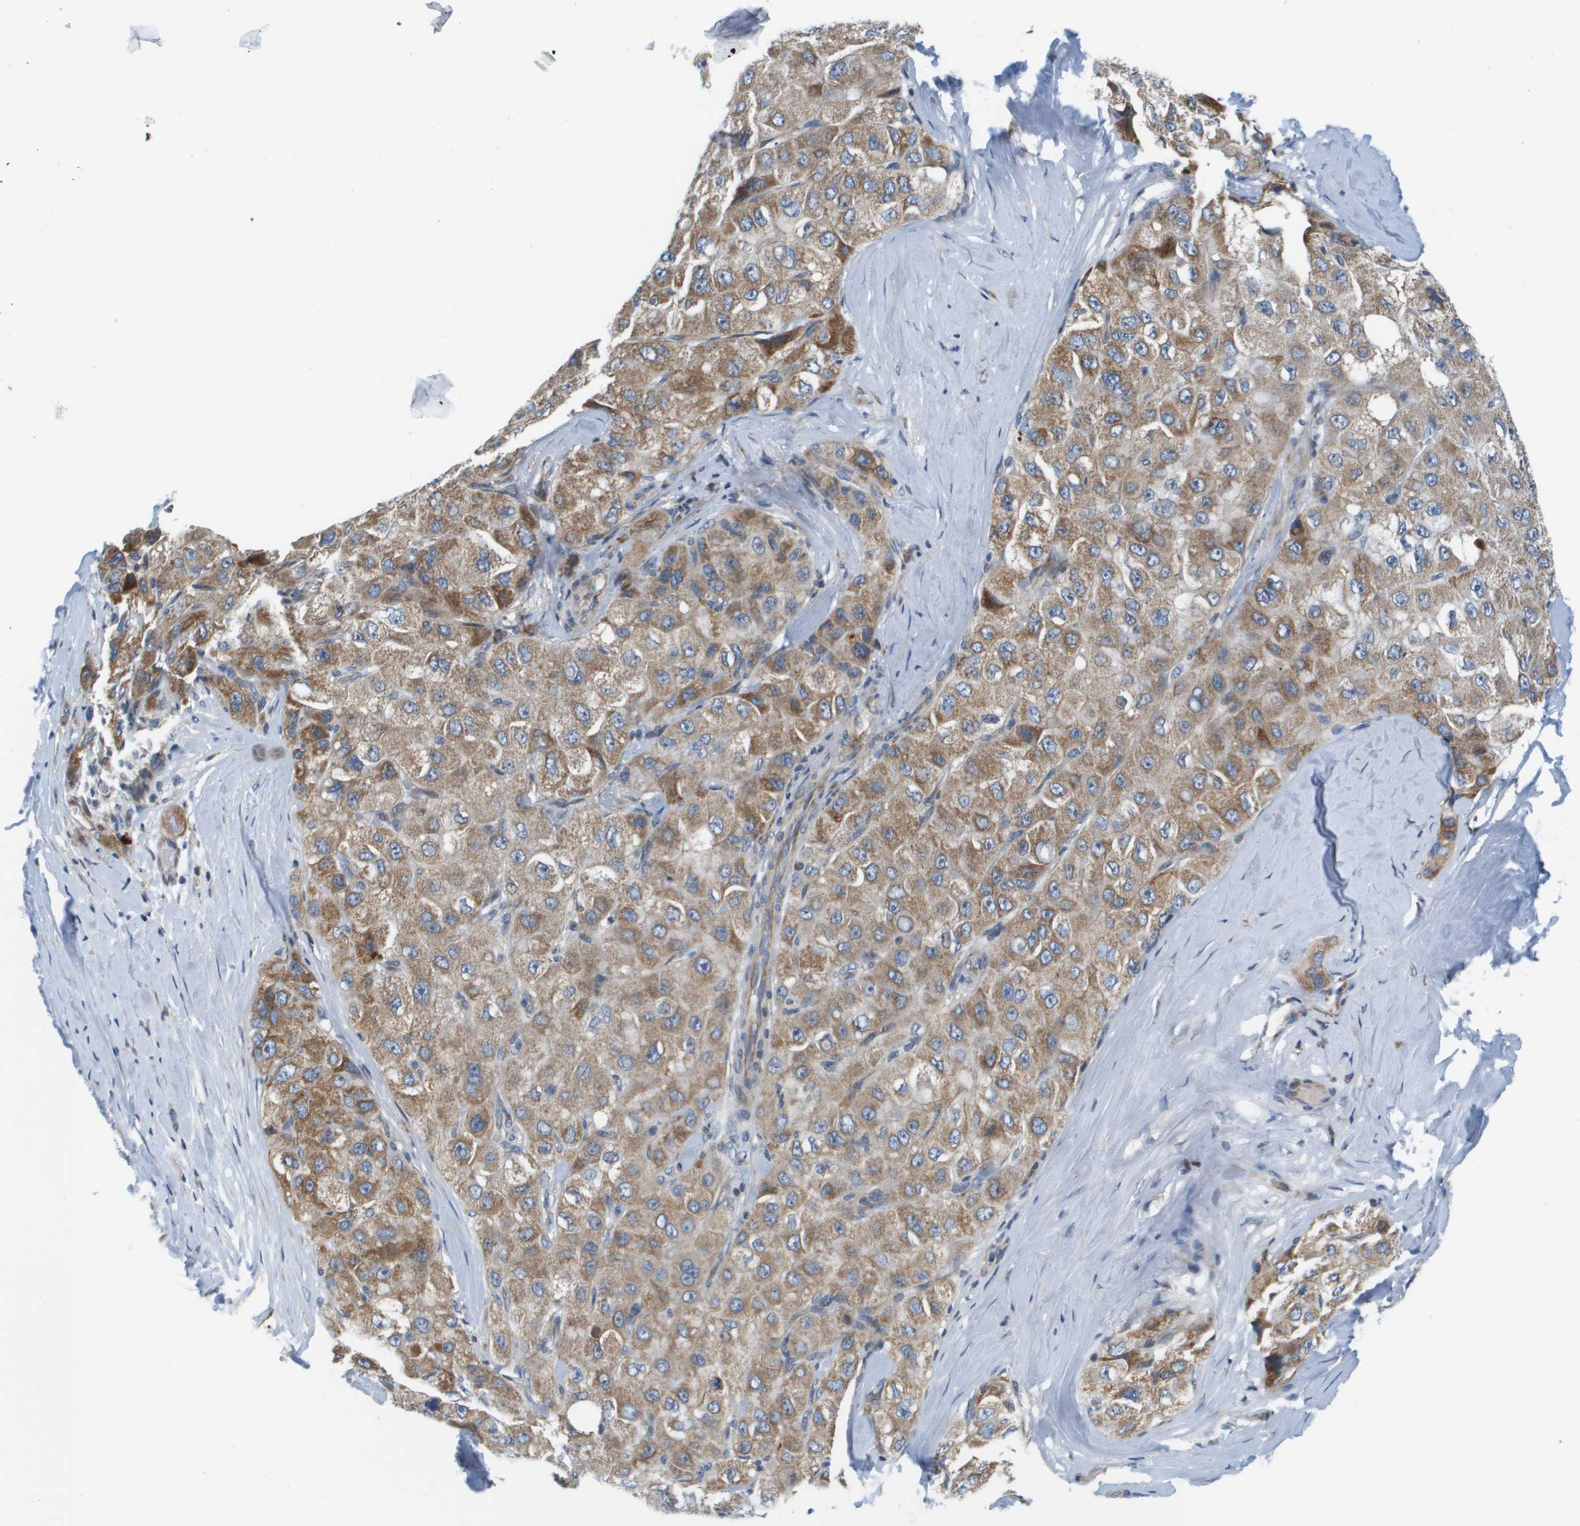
{"staining": {"intensity": "moderate", "quantity": ">75%", "location": "cytoplasmic/membranous"}, "tissue": "liver cancer", "cell_type": "Tumor cells", "image_type": "cancer", "snomed": [{"axis": "morphology", "description": "Carcinoma, Hepatocellular, NOS"}, {"axis": "topography", "description": "Liver"}], "caption": "High-power microscopy captured an IHC photomicrograph of liver cancer, revealing moderate cytoplasmic/membranous expression in about >75% of tumor cells.", "gene": "KRT23", "patient": {"sex": "male", "age": 80}}